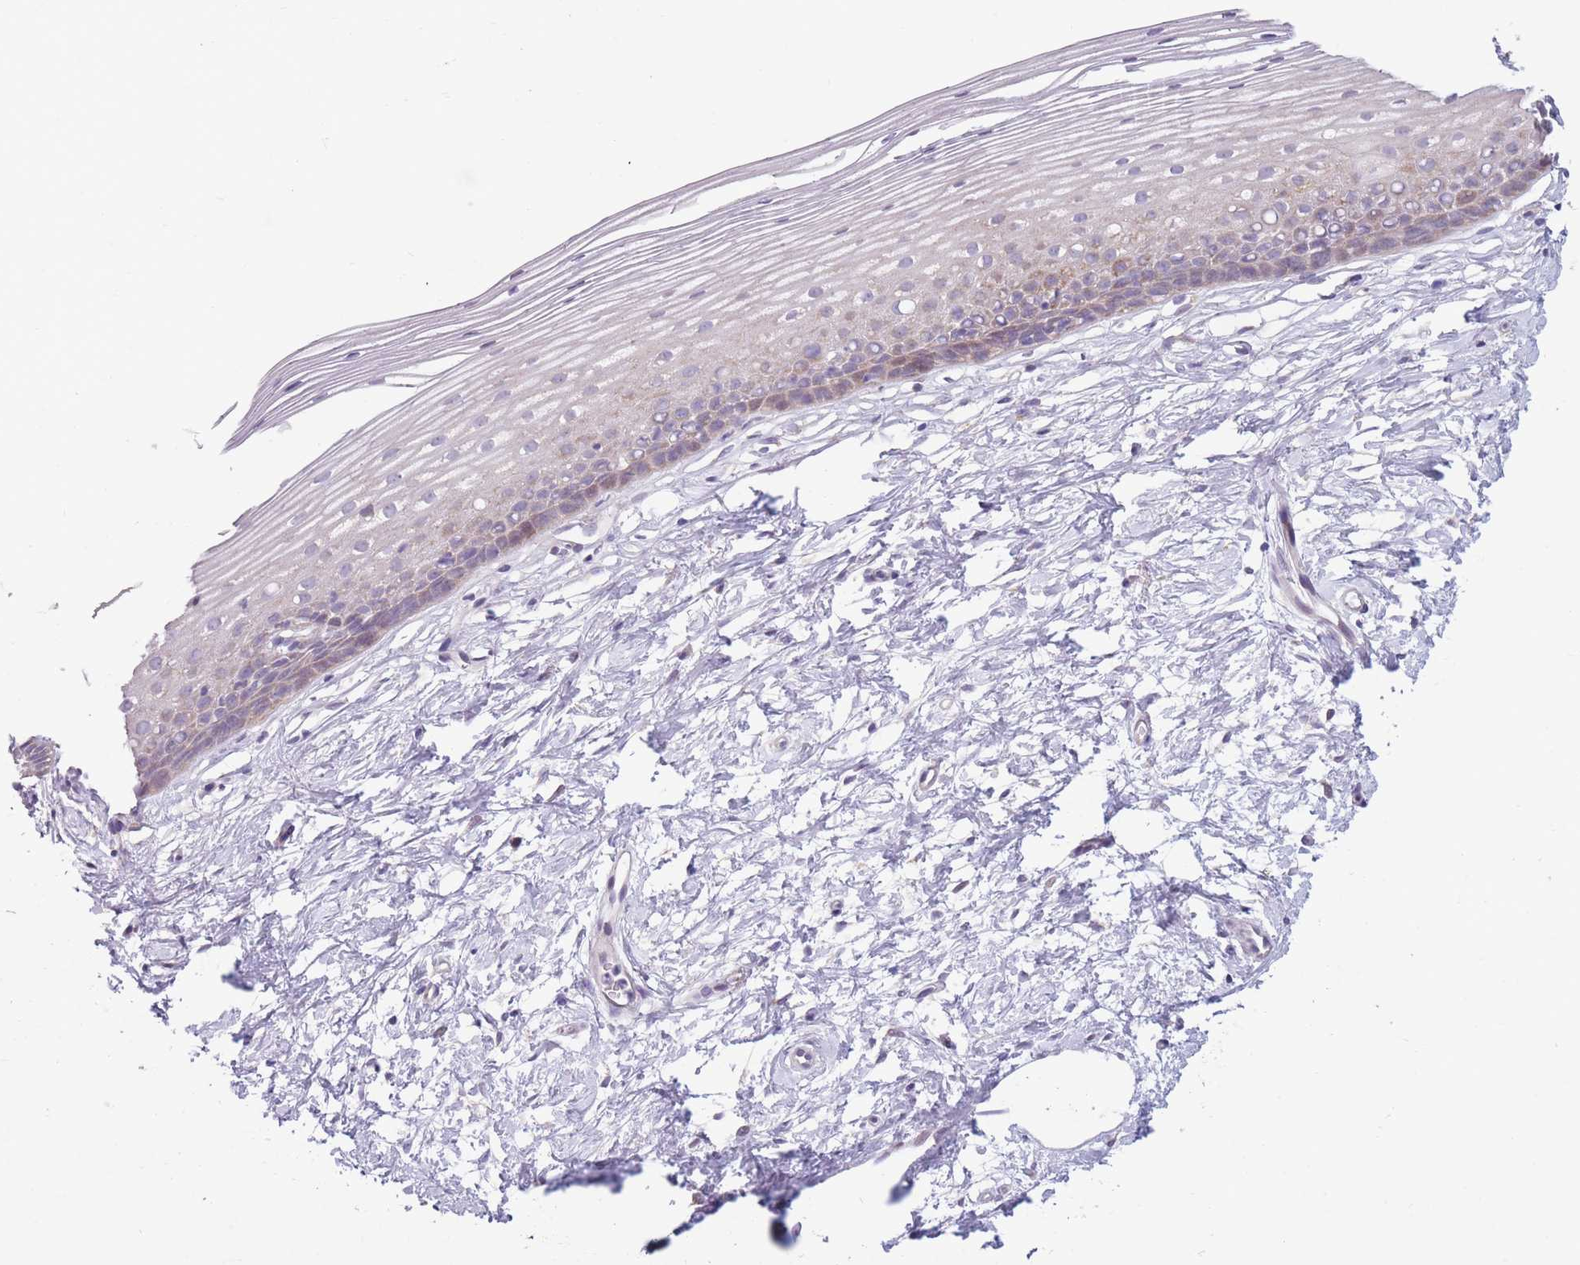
{"staining": {"intensity": "negative", "quantity": "none", "location": "none"}, "tissue": "cervix", "cell_type": "Glandular cells", "image_type": "normal", "snomed": [{"axis": "morphology", "description": "Normal tissue, NOS"}, {"axis": "topography", "description": "Cervix"}], "caption": "IHC of normal human cervix displays no positivity in glandular cells.", "gene": "PDE4A", "patient": {"sex": "female", "age": 40}}